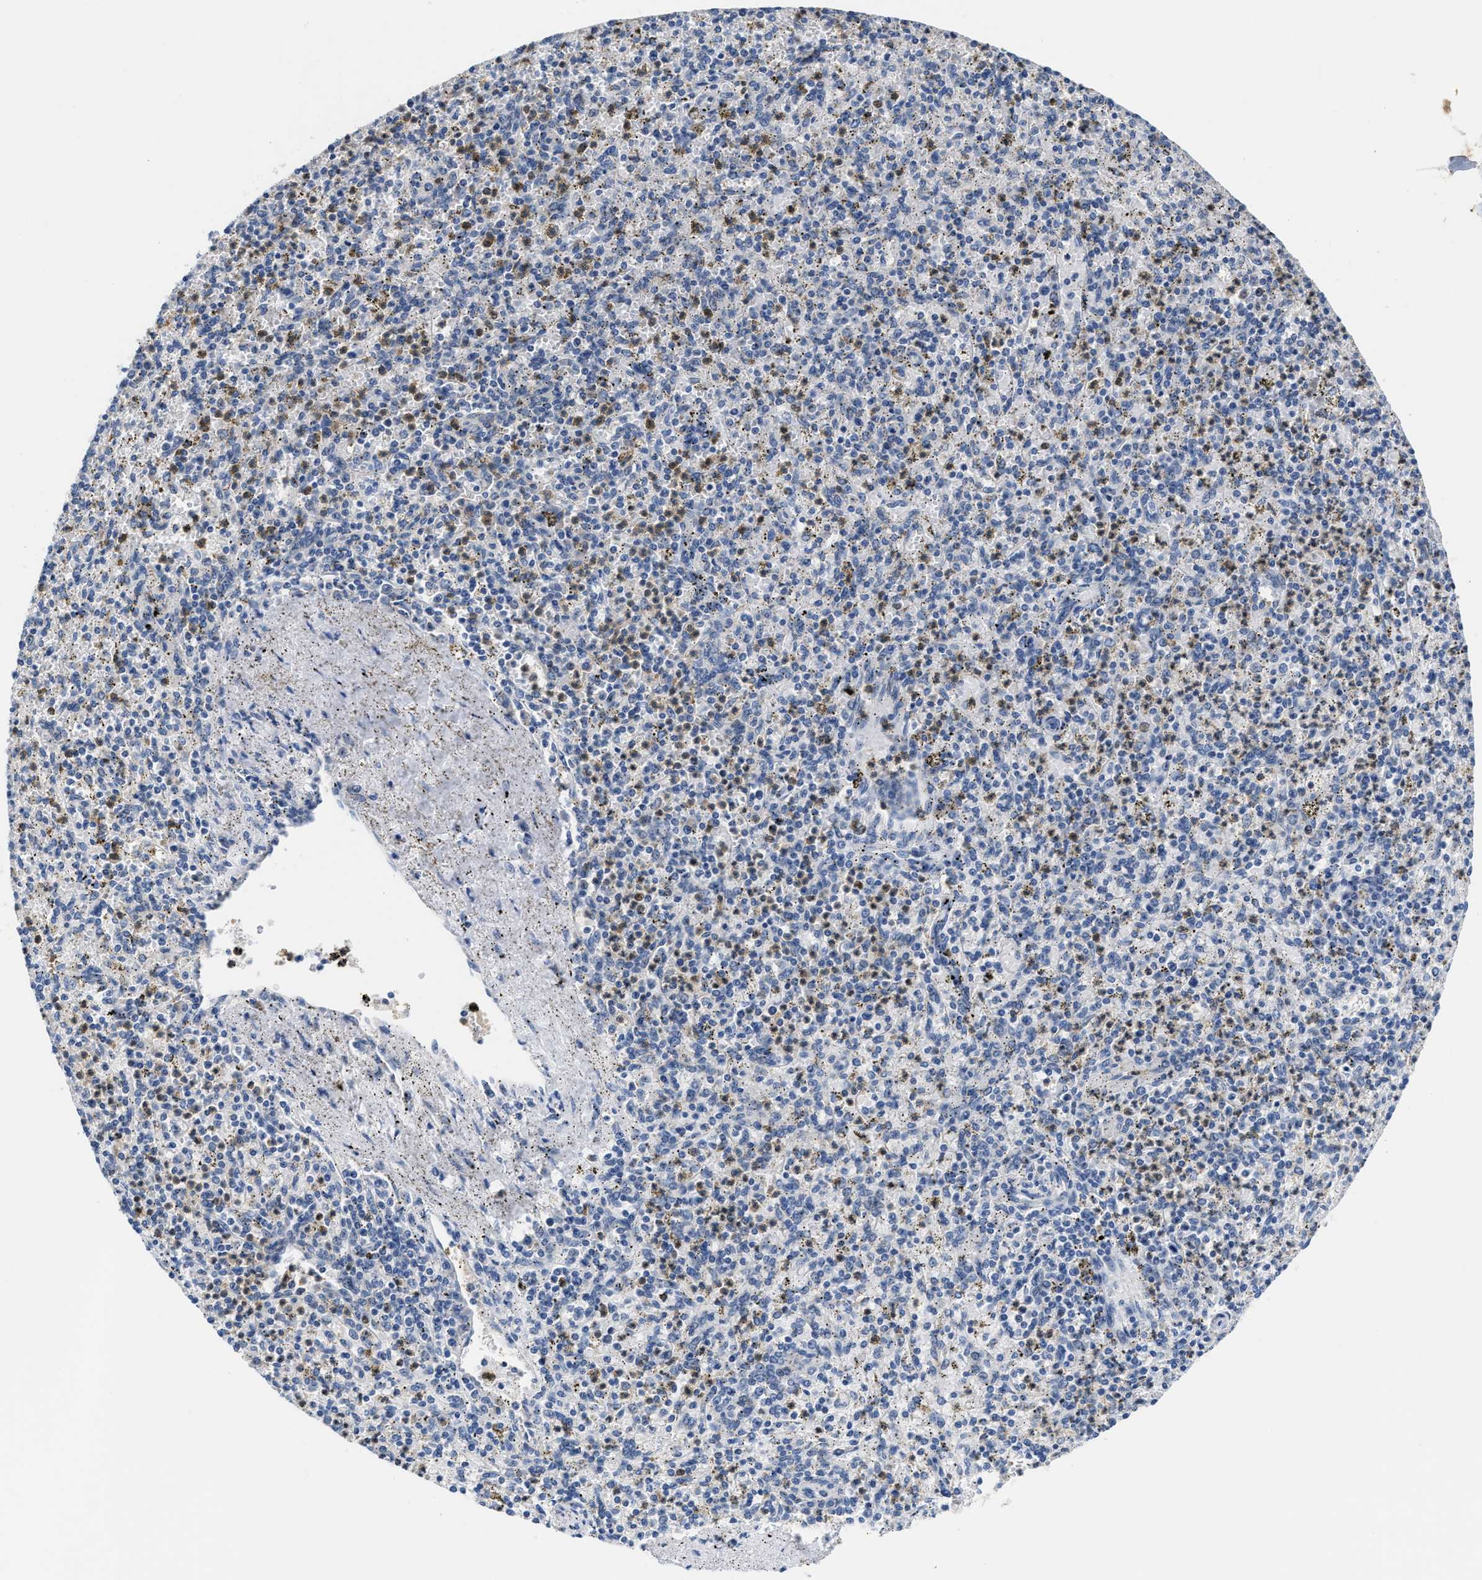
{"staining": {"intensity": "weak", "quantity": "<25%", "location": "cytoplasmic/membranous"}, "tissue": "spleen", "cell_type": "Cells in red pulp", "image_type": "normal", "snomed": [{"axis": "morphology", "description": "Normal tissue, NOS"}, {"axis": "topography", "description": "Spleen"}], "caption": "This is an immunohistochemistry photomicrograph of normal spleen. There is no expression in cells in red pulp.", "gene": "FAM185A", "patient": {"sex": "male", "age": 72}}